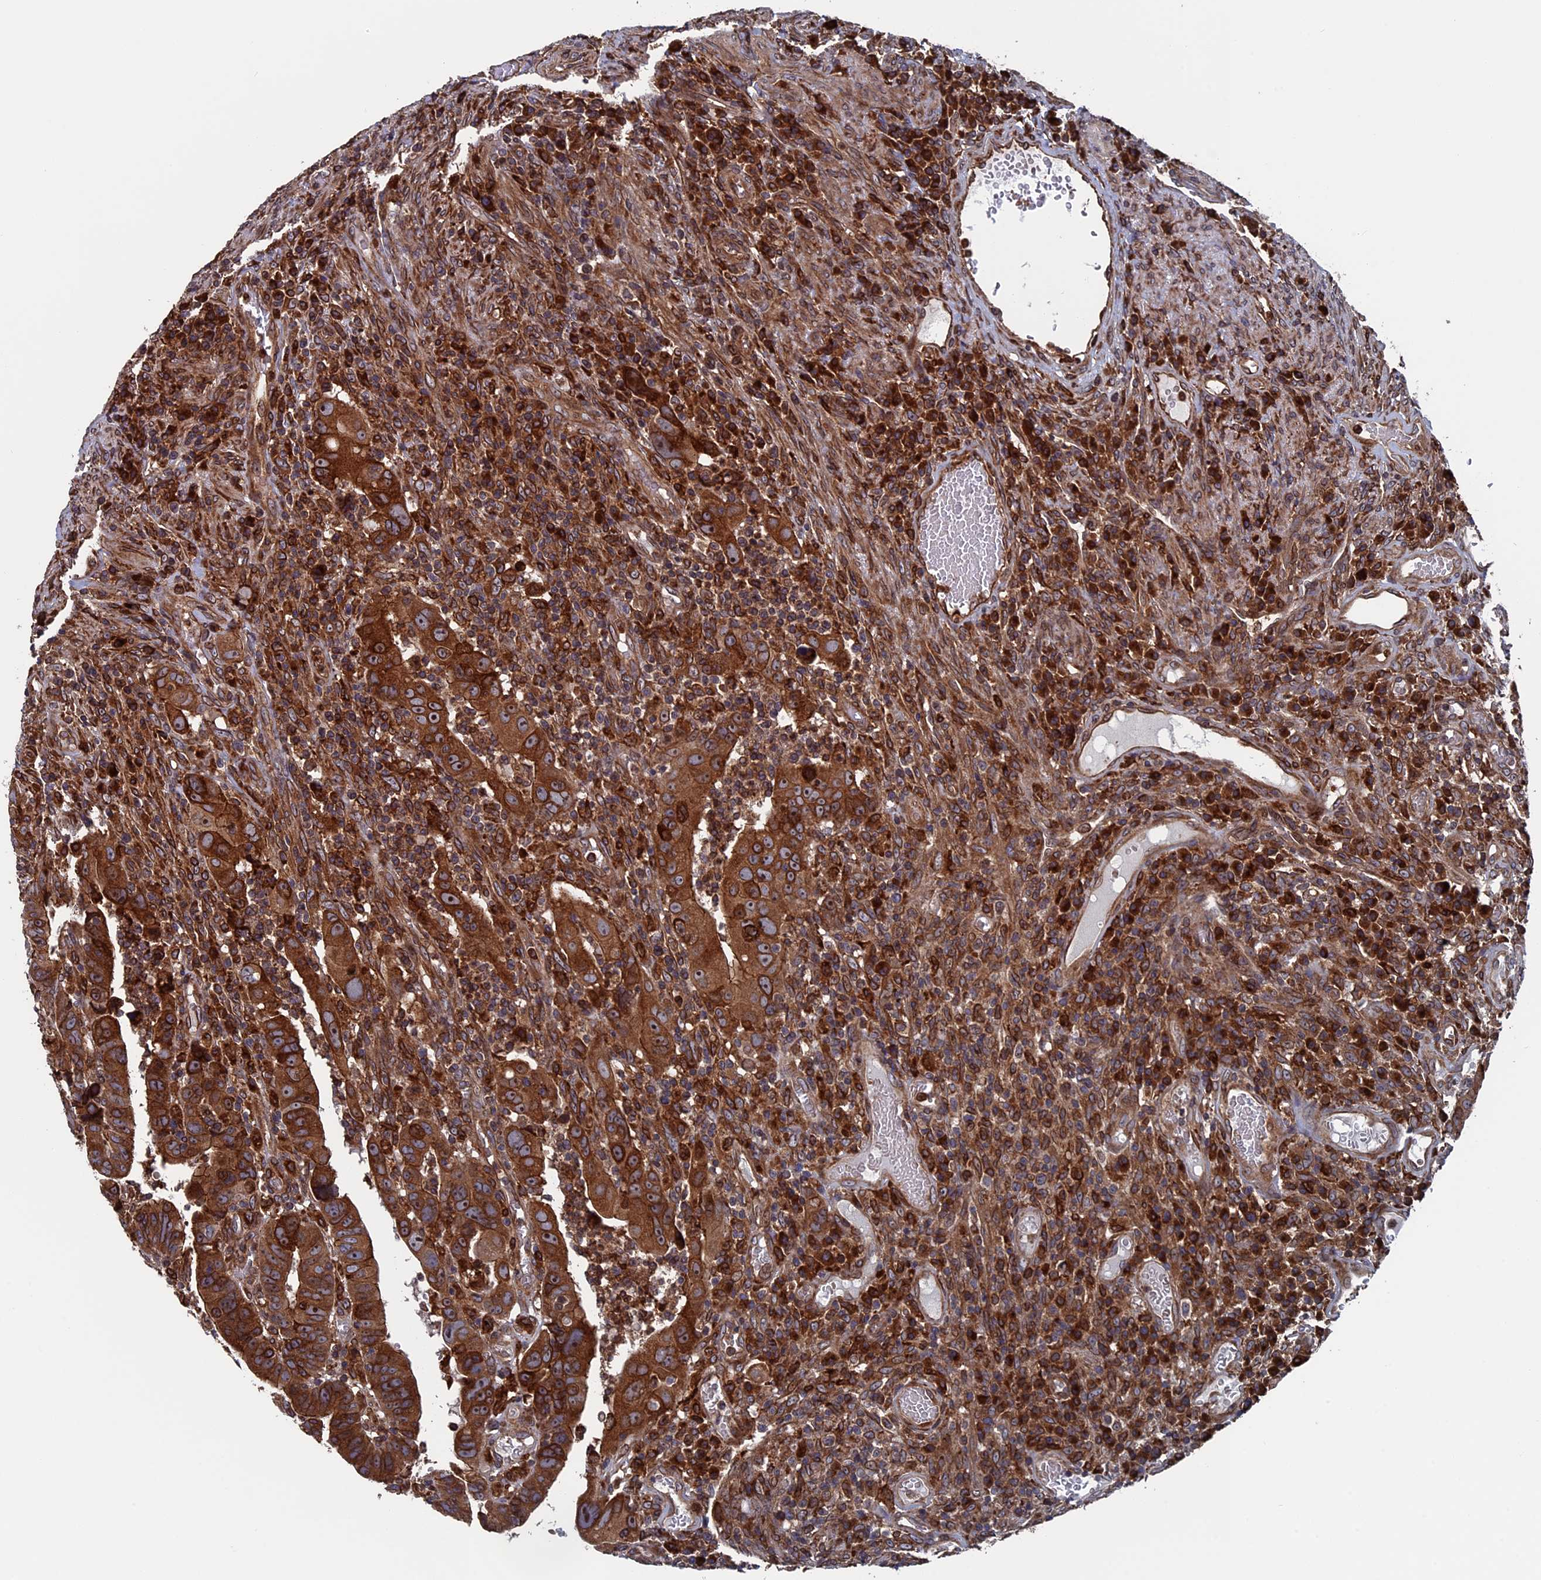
{"staining": {"intensity": "strong", "quantity": ">75%", "location": "cytoplasmic/membranous"}, "tissue": "colorectal cancer", "cell_type": "Tumor cells", "image_type": "cancer", "snomed": [{"axis": "morphology", "description": "Normal tissue, NOS"}, {"axis": "morphology", "description": "Adenocarcinoma, NOS"}, {"axis": "topography", "description": "Rectum"}], "caption": "Protein staining exhibits strong cytoplasmic/membranous positivity in about >75% of tumor cells in adenocarcinoma (colorectal).", "gene": "RPUSD1", "patient": {"sex": "female", "age": 65}}